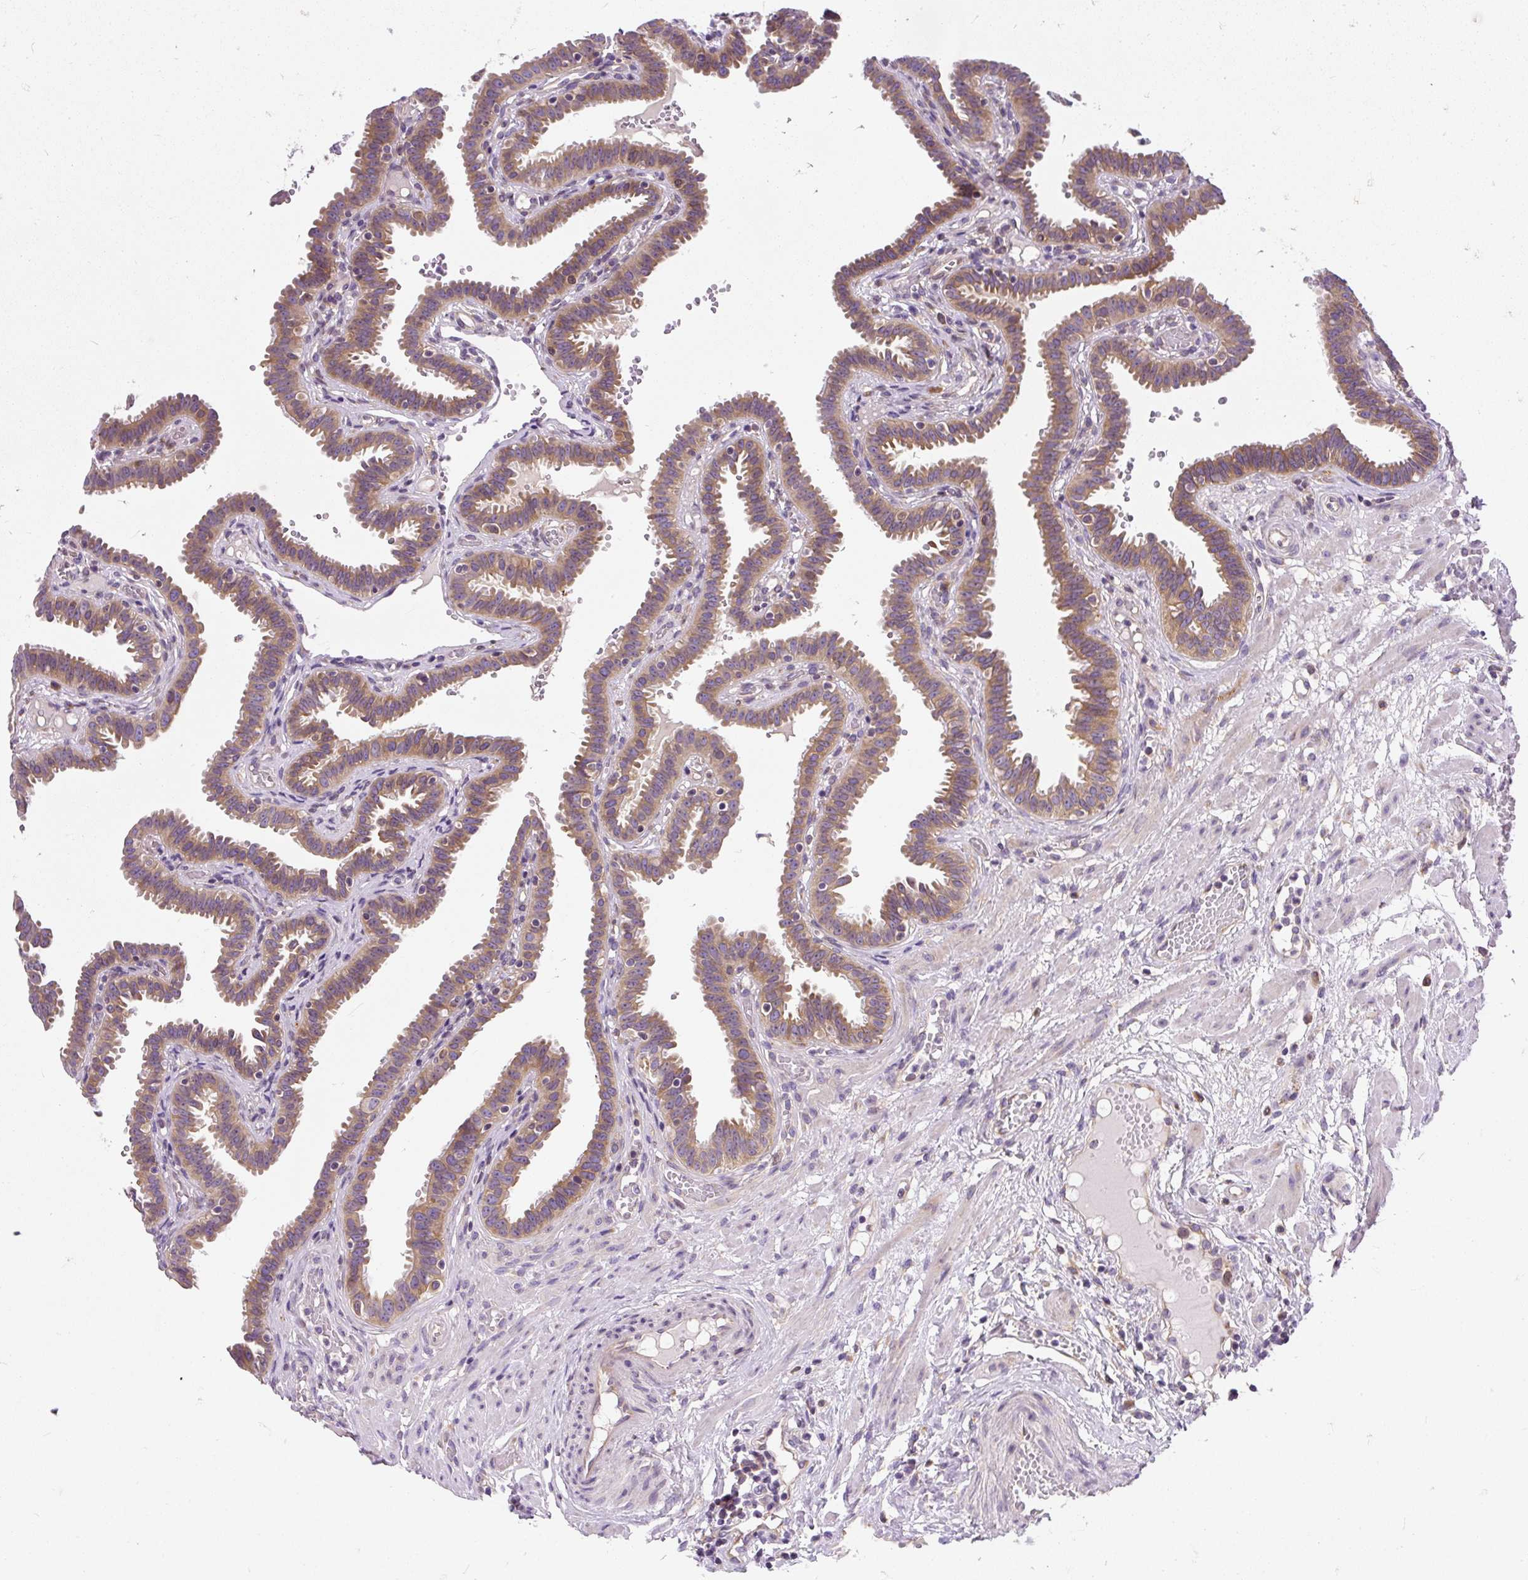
{"staining": {"intensity": "weak", "quantity": "25%-75%", "location": "cytoplasmic/membranous"}, "tissue": "fallopian tube", "cell_type": "Glandular cells", "image_type": "normal", "snomed": [{"axis": "morphology", "description": "Normal tissue, NOS"}, {"axis": "topography", "description": "Fallopian tube"}], "caption": "This photomicrograph demonstrates benign fallopian tube stained with immunohistochemistry (IHC) to label a protein in brown. The cytoplasmic/membranous of glandular cells show weak positivity for the protein. Nuclei are counter-stained blue.", "gene": "CYP20A1", "patient": {"sex": "female", "age": 37}}